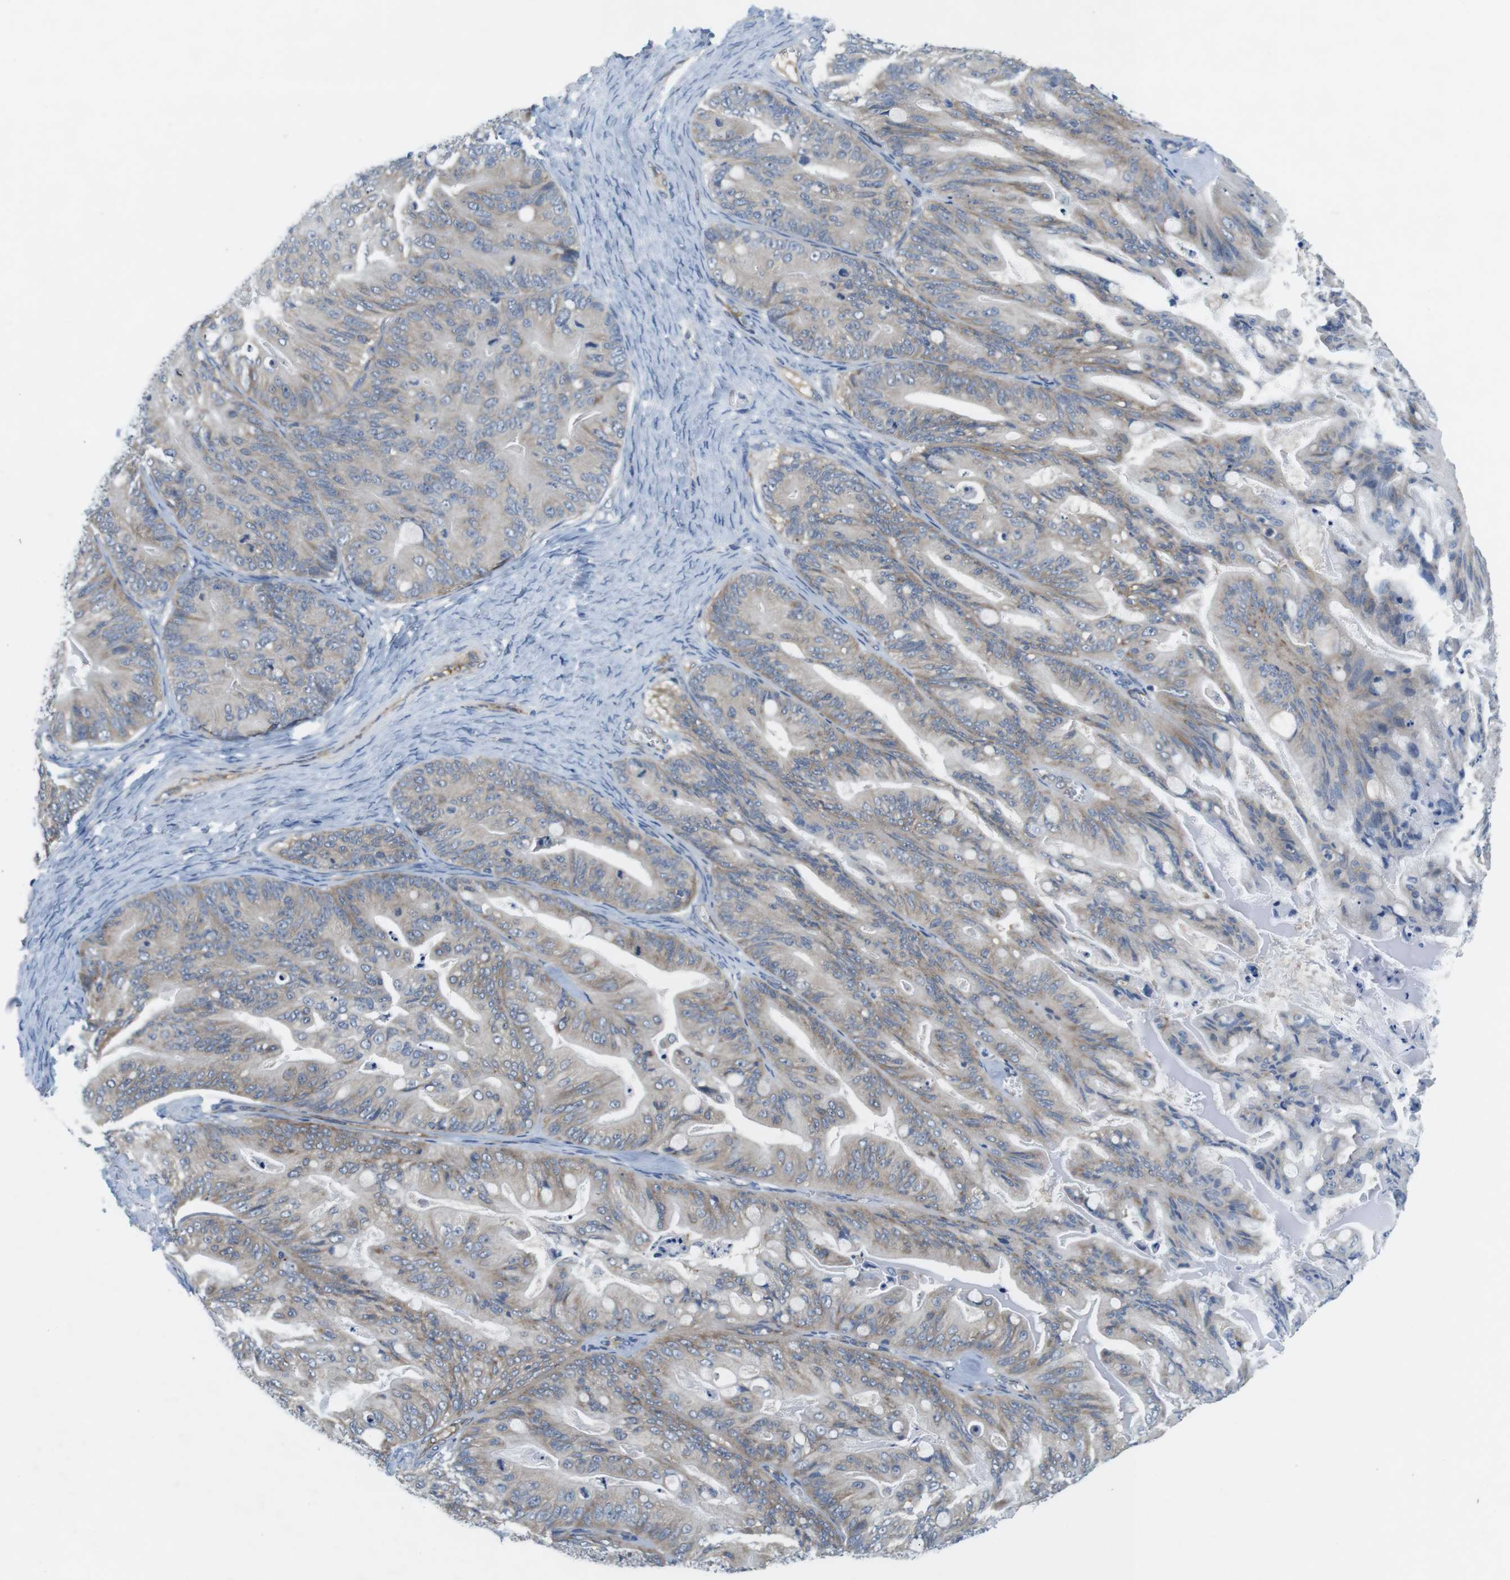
{"staining": {"intensity": "negative", "quantity": "none", "location": "none"}, "tissue": "ovarian cancer", "cell_type": "Tumor cells", "image_type": "cancer", "snomed": [{"axis": "morphology", "description": "Cystadenocarcinoma, mucinous, NOS"}, {"axis": "topography", "description": "Ovary"}], "caption": "Human ovarian cancer stained for a protein using immunohistochemistry (IHC) displays no positivity in tumor cells.", "gene": "DCLK1", "patient": {"sex": "female", "age": 37}}